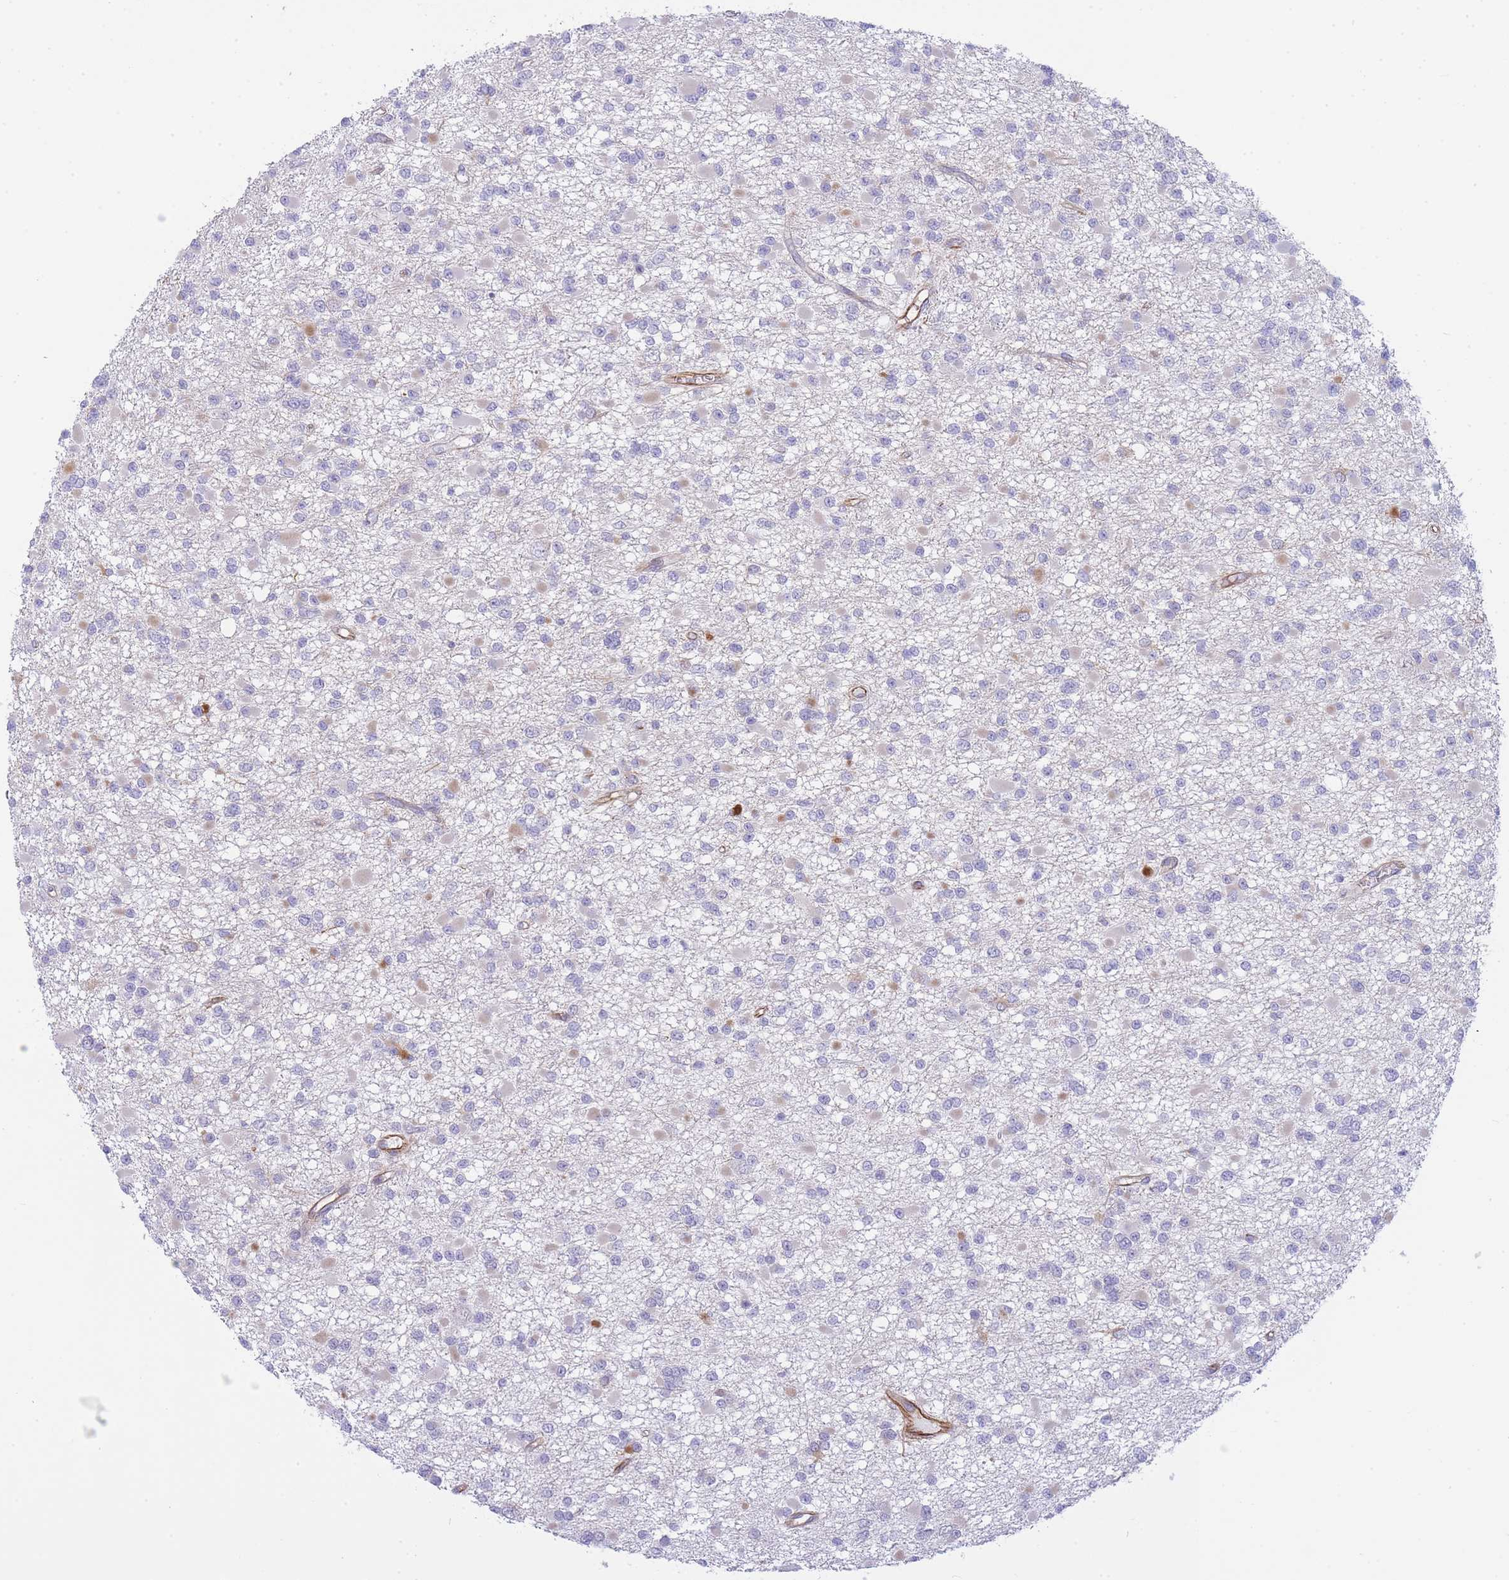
{"staining": {"intensity": "negative", "quantity": "none", "location": "none"}, "tissue": "glioma", "cell_type": "Tumor cells", "image_type": "cancer", "snomed": [{"axis": "morphology", "description": "Glioma, malignant, Low grade"}, {"axis": "topography", "description": "Brain"}], "caption": "A histopathology image of malignant glioma (low-grade) stained for a protein reveals no brown staining in tumor cells.", "gene": "ECPAS", "patient": {"sex": "female", "age": 22}}